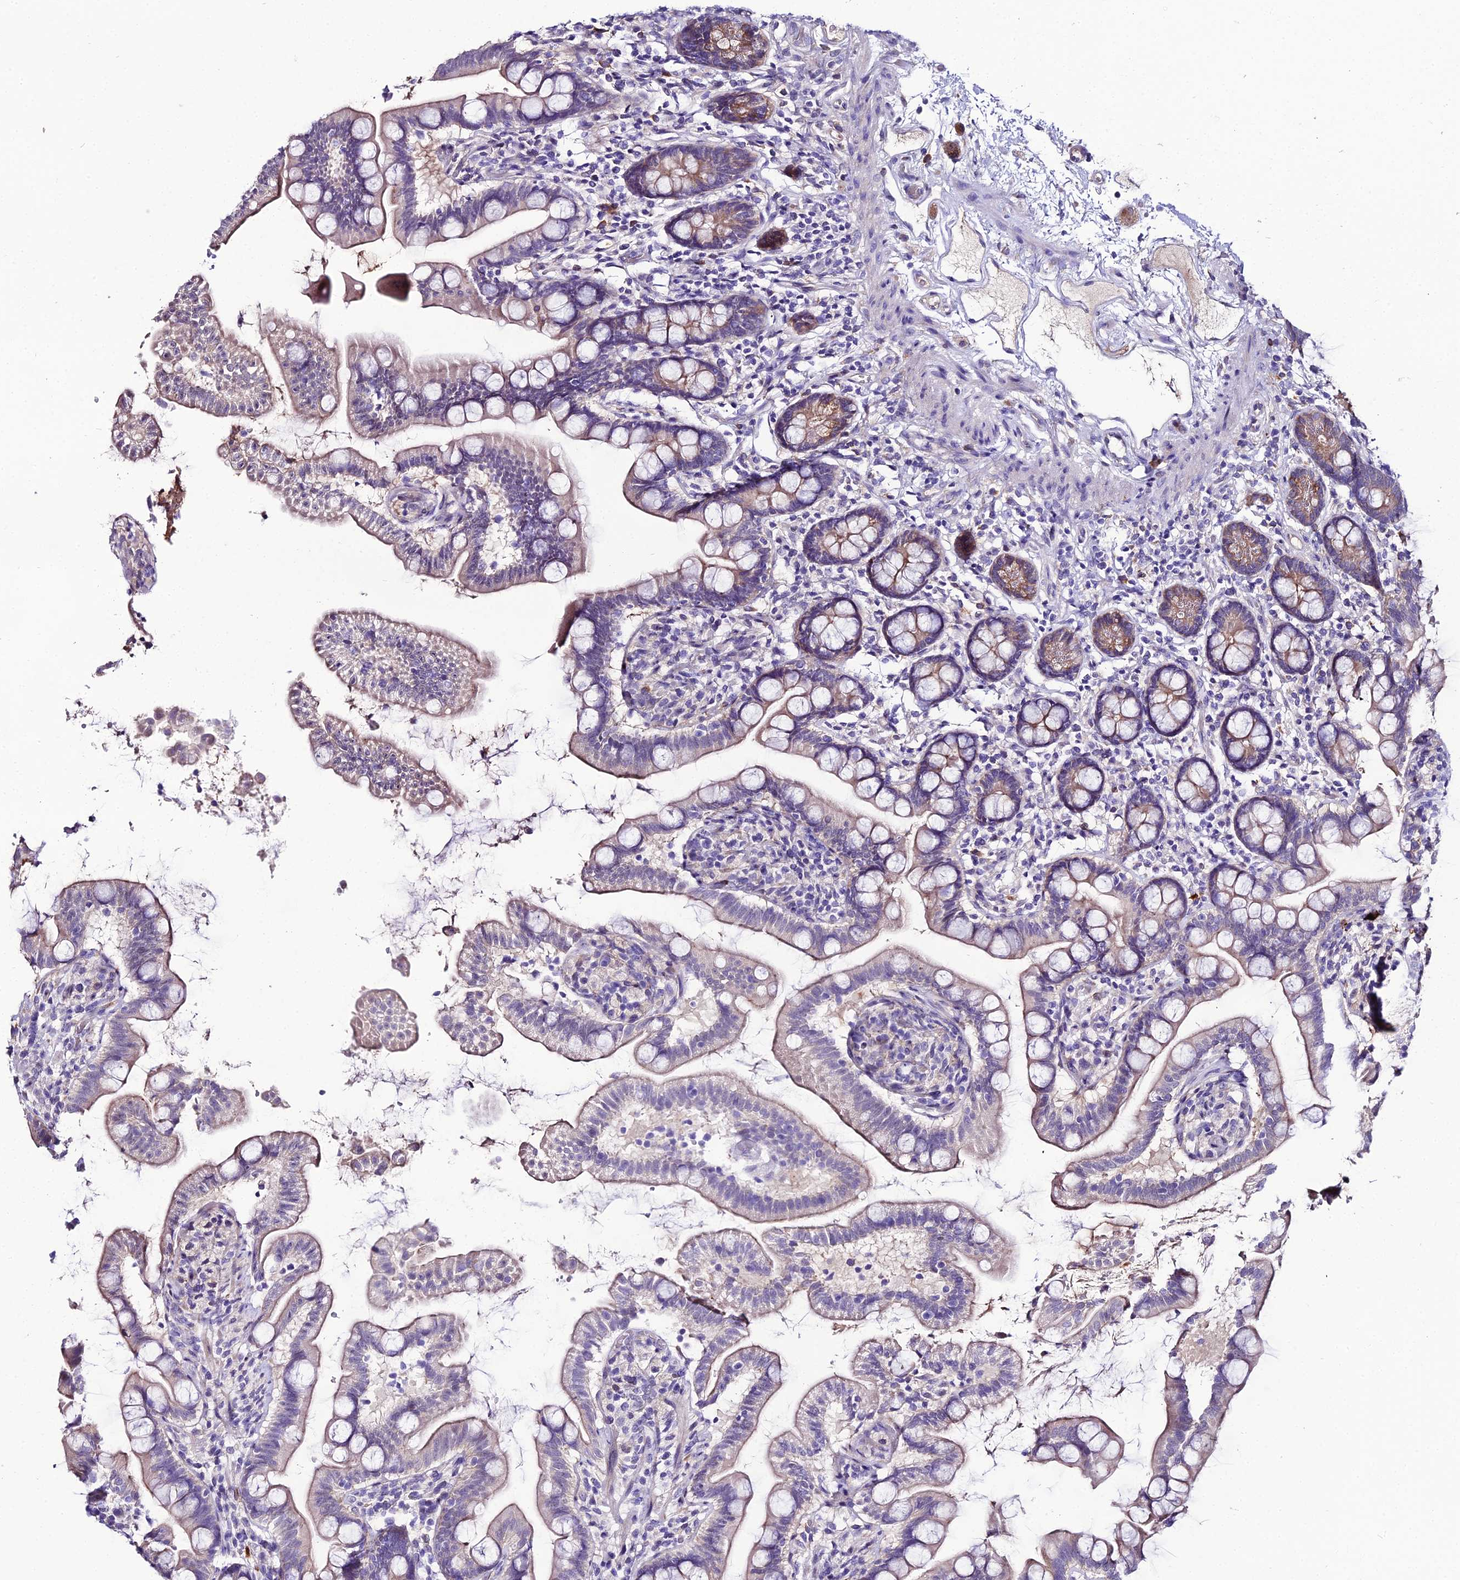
{"staining": {"intensity": "moderate", "quantity": "25%-75%", "location": "cytoplasmic/membranous"}, "tissue": "small intestine", "cell_type": "Glandular cells", "image_type": "normal", "snomed": [{"axis": "morphology", "description": "Normal tissue, NOS"}, {"axis": "topography", "description": "Small intestine"}], "caption": "Protein positivity by immunohistochemistry (IHC) displays moderate cytoplasmic/membranous expression in approximately 25%-75% of glandular cells in normal small intestine.", "gene": "MB21D2", "patient": {"sex": "female", "age": 64}}